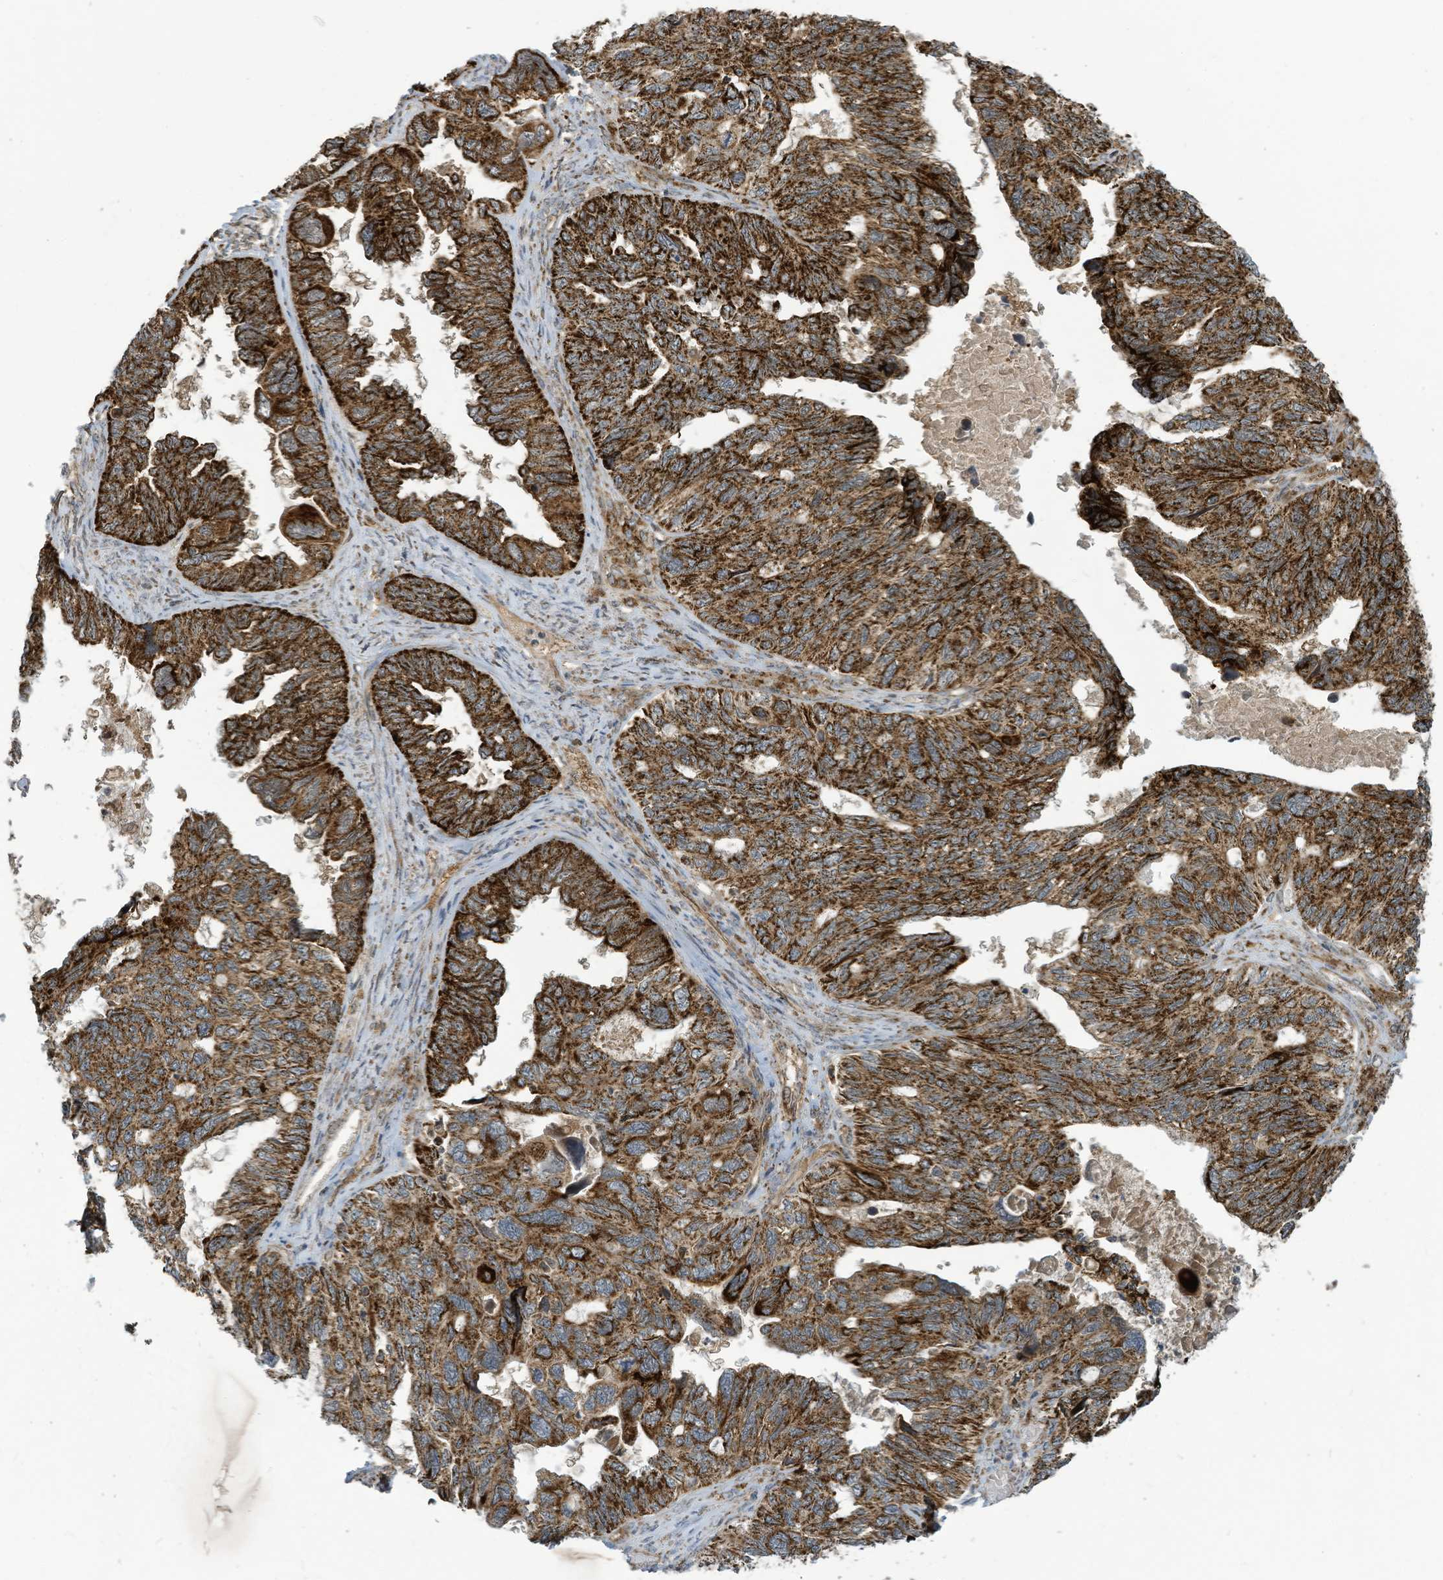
{"staining": {"intensity": "strong", "quantity": ">75%", "location": "cytoplasmic/membranous"}, "tissue": "ovarian cancer", "cell_type": "Tumor cells", "image_type": "cancer", "snomed": [{"axis": "morphology", "description": "Cystadenocarcinoma, serous, NOS"}, {"axis": "topography", "description": "Ovary"}], "caption": "About >75% of tumor cells in ovarian serous cystadenocarcinoma show strong cytoplasmic/membranous protein positivity as visualized by brown immunohistochemical staining.", "gene": "COX10", "patient": {"sex": "female", "age": 79}}